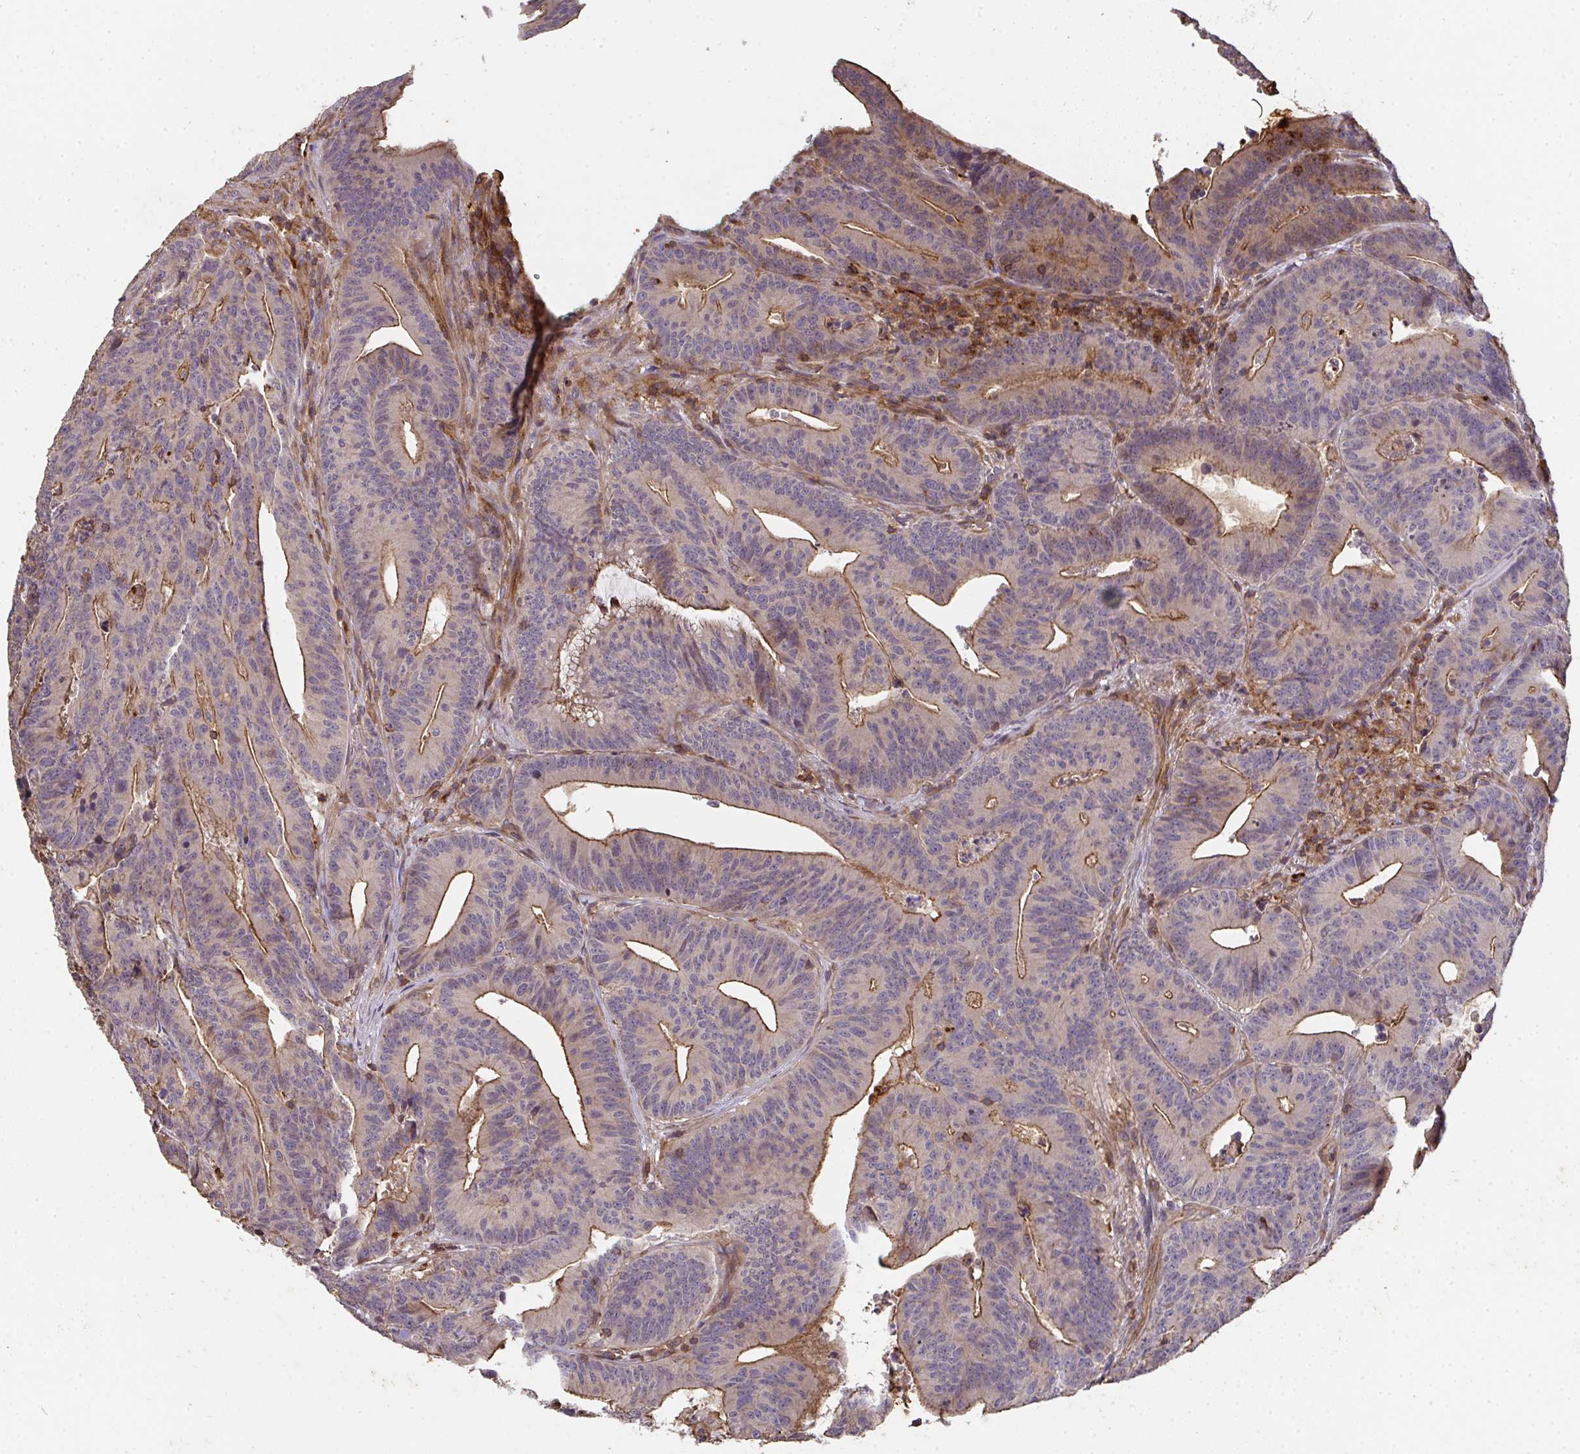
{"staining": {"intensity": "moderate", "quantity": "25%-75%", "location": "cytoplasmic/membranous"}, "tissue": "colorectal cancer", "cell_type": "Tumor cells", "image_type": "cancer", "snomed": [{"axis": "morphology", "description": "Adenocarcinoma, NOS"}, {"axis": "topography", "description": "Colon"}], "caption": "Colorectal cancer was stained to show a protein in brown. There is medium levels of moderate cytoplasmic/membranous staining in about 25%-75% of tumor cells. The protein is shown in brown color, while the nuclei are stained blue.", "gene": "TNMD", "patient": {"sex": "female", "age": 78}}